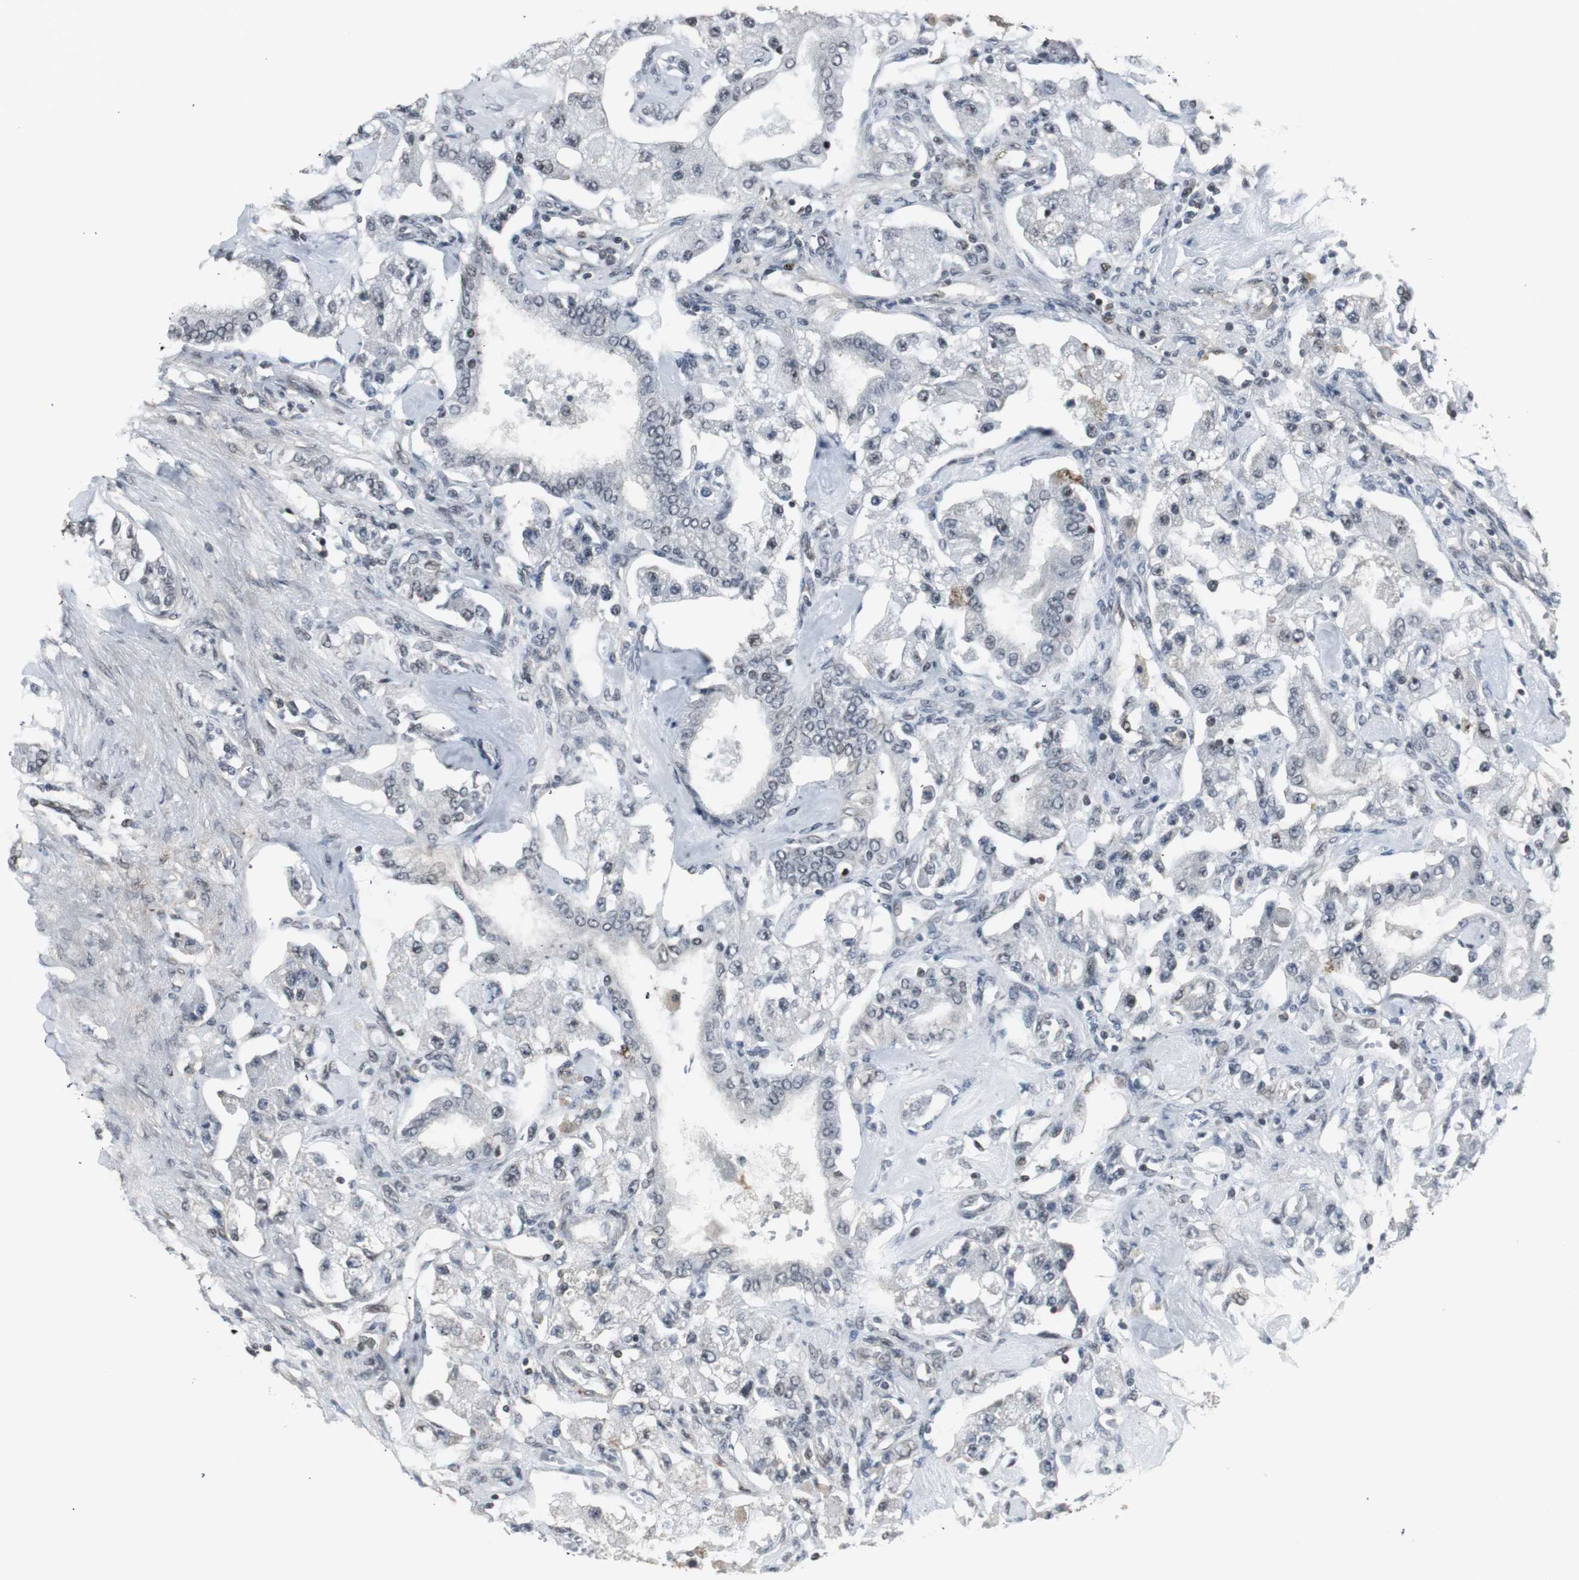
{"staining": {"intensity": "negative", "quantity": "none", "location": "none"}, "tissue": "carcinoid", "cell_type": "Tumor cells", "image_type": "cancer", "snomed": [{"axis": "morphology", "description": "Carcinoid, malignant, NOS"}, {"axis": "topography", "description": "Pancreas"}], "caption": "IHC of human carcinoid (malignant) shows no expression in tumor cells.", "gene": "MPG", "patient": {"sex": "male", "age": 41}}